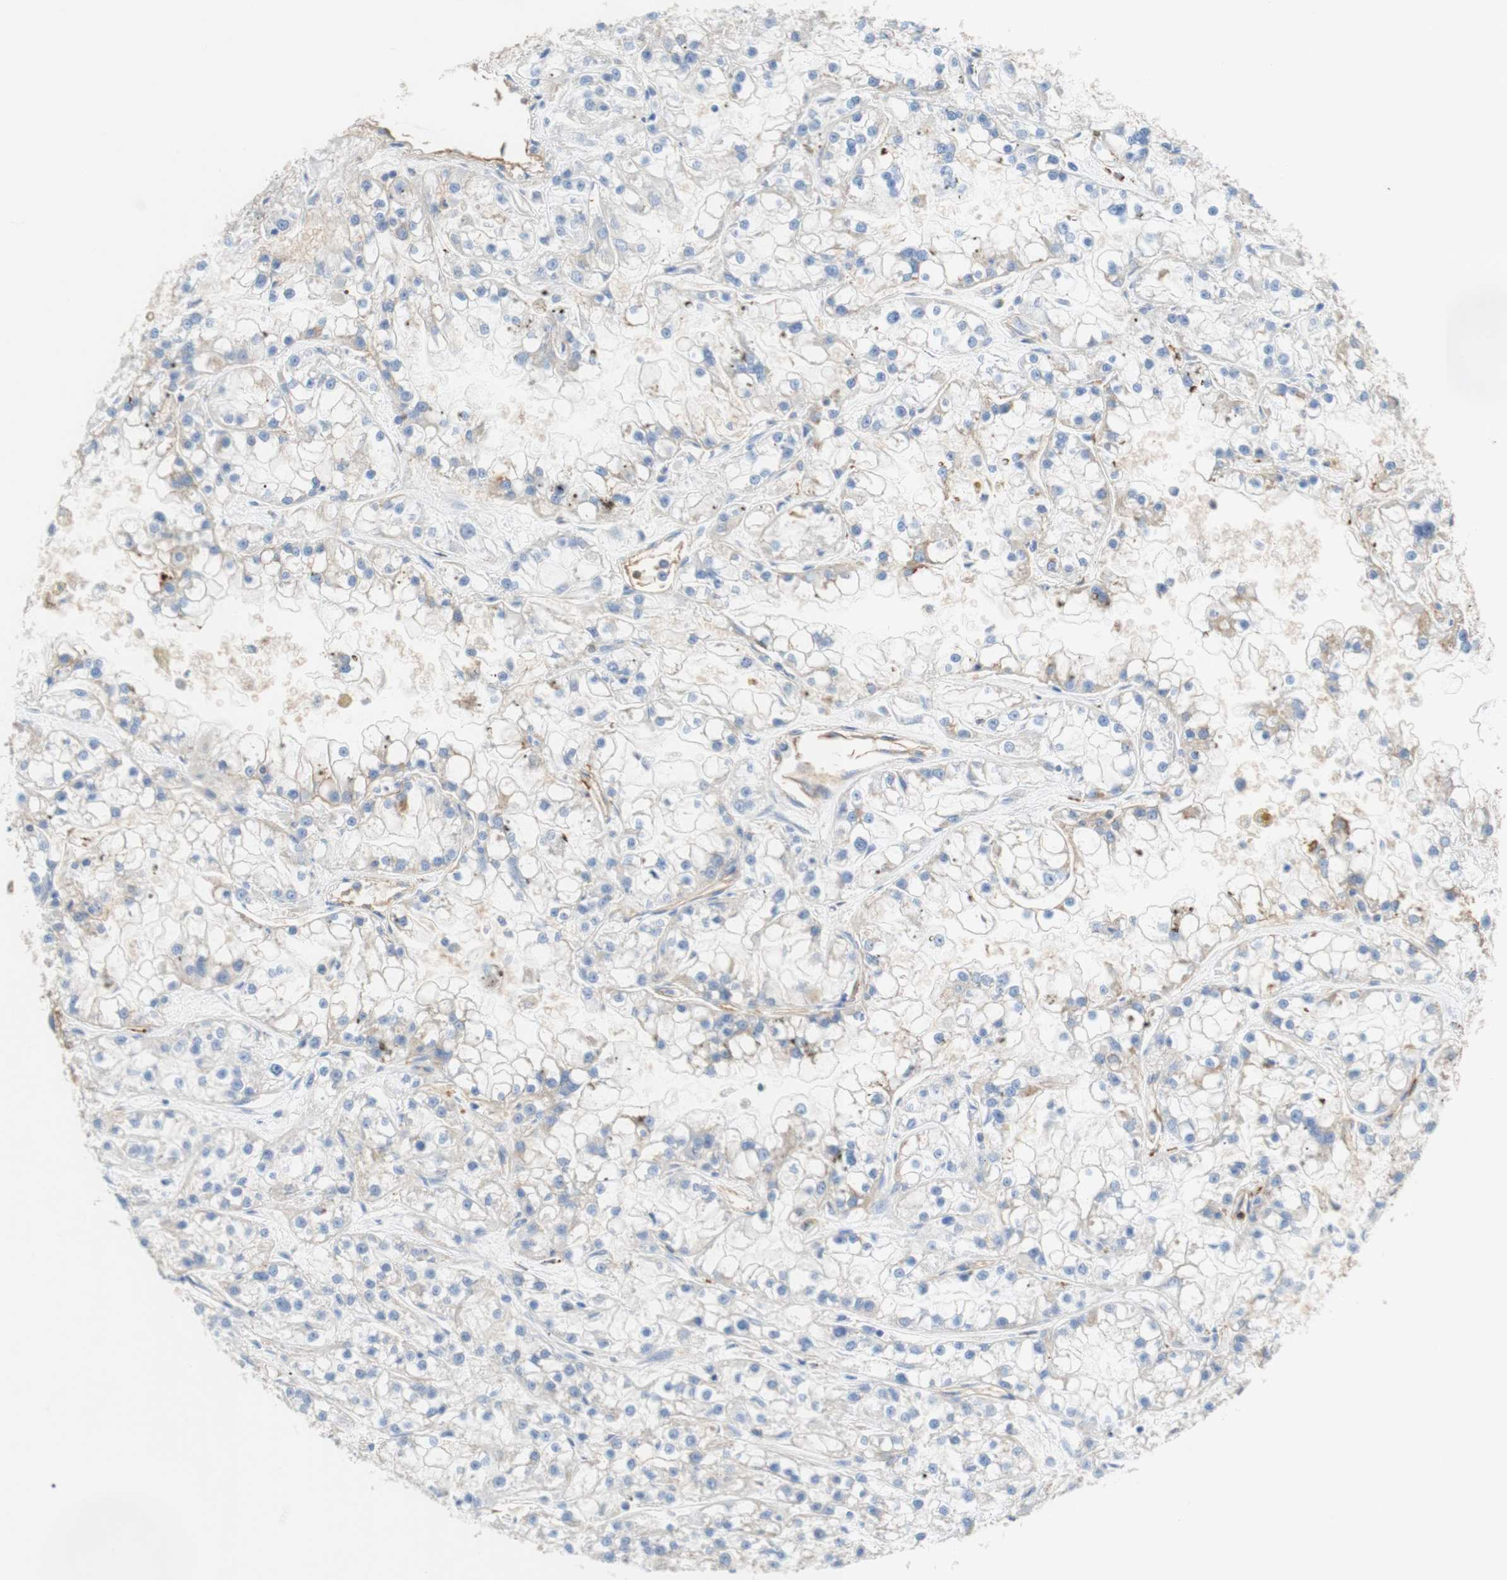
{"staining": {"intensity": "negative", "quantity": "none", "location": "none"}, "tissue": "renal cancer", "cell_type": "Tumor cells", "image_type": "cancer", "snomed": [{"axis": "morphology", "description": "Adenocarcinoma, NOS"}, {"axis": "topography", "description": "Kidney"}], "caption": "Immunohistochemical staining of renal adenocarcinoma exhibits no significant positivity in tumor cells. (Brightfield microscopy of DAB (3,3'-diaminobenzidine) IHC at high magnification).", "gene": "STOM", "patient": {"sex": "female", "age": 52}}